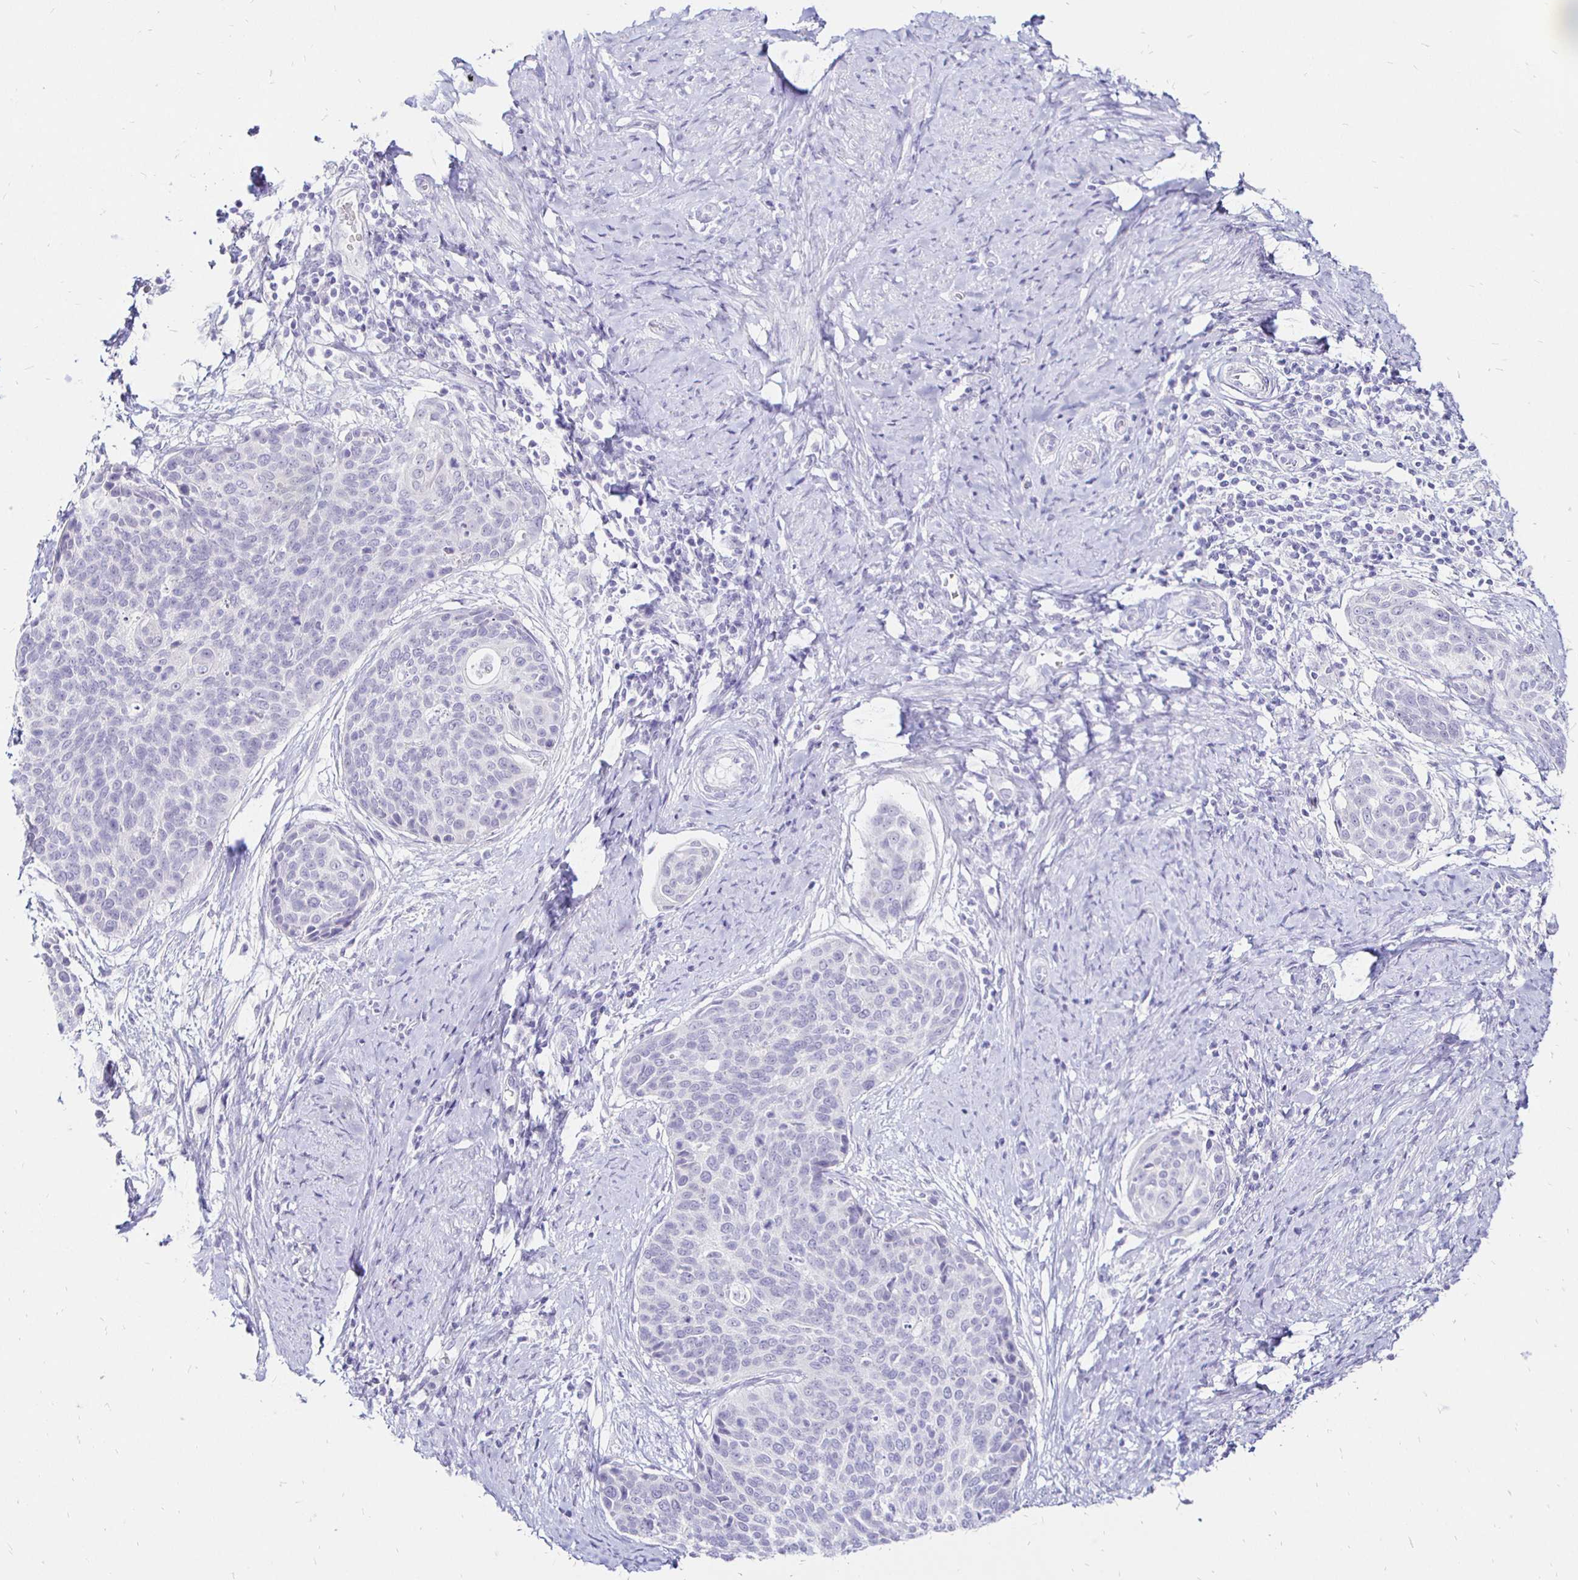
{"staining": {"intensity": "negative", "quantity": "none", "location": "none"}, "tissue": "cervical cancer", "cell_type": "Tumor cells", "image_type": "cancer", "snomed": [{"axis": "morphology", "description": "Squamous cell carcinoma, NOS"}, {"axis": "topography", "description": "Cervix"}], "caption": "Immunohistochemical staining of cervical cancer displays no significant staining in tumor cells.", "gene": "IRGC", "patient": {"sex": "female", "age": 69}}